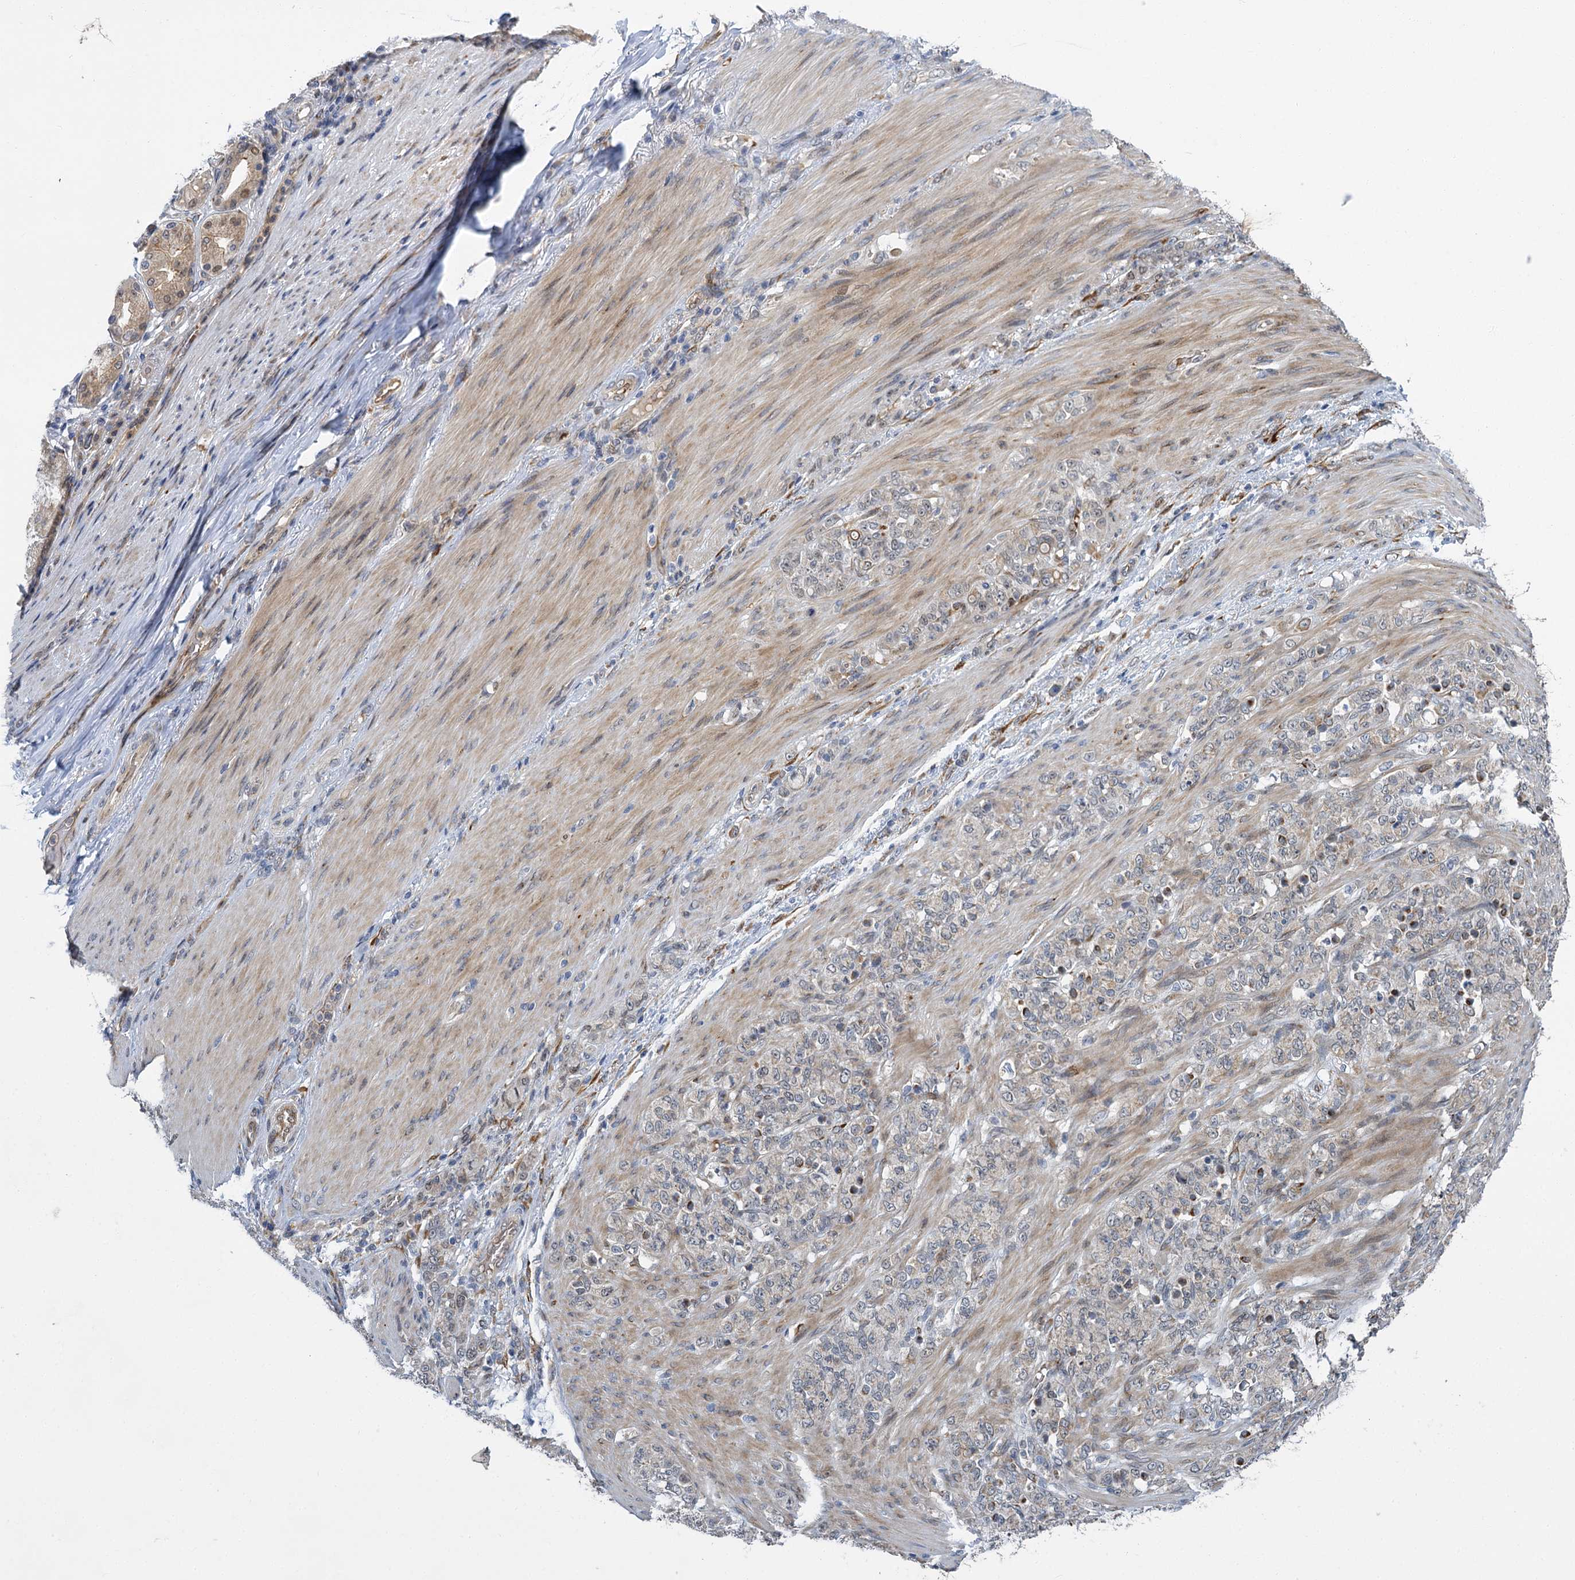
{"staining": {"intensity": "negative", "quantity": "none", "location": "none"}, "tissue": "stomach cancer", "cell_type": "Tumor cells", "image_type": "cancer", "snomed": [{"axis": "morphology", "description": "Adenocarcinoma, NOS"}, {"axis": "topography", "description": "Stomach"}], "caption": "IHC of stomach adenocarcinoma shows no positivity in tumor cells.", "gene": "APBA2", "patient": {"sex": "female", "age": 79}}